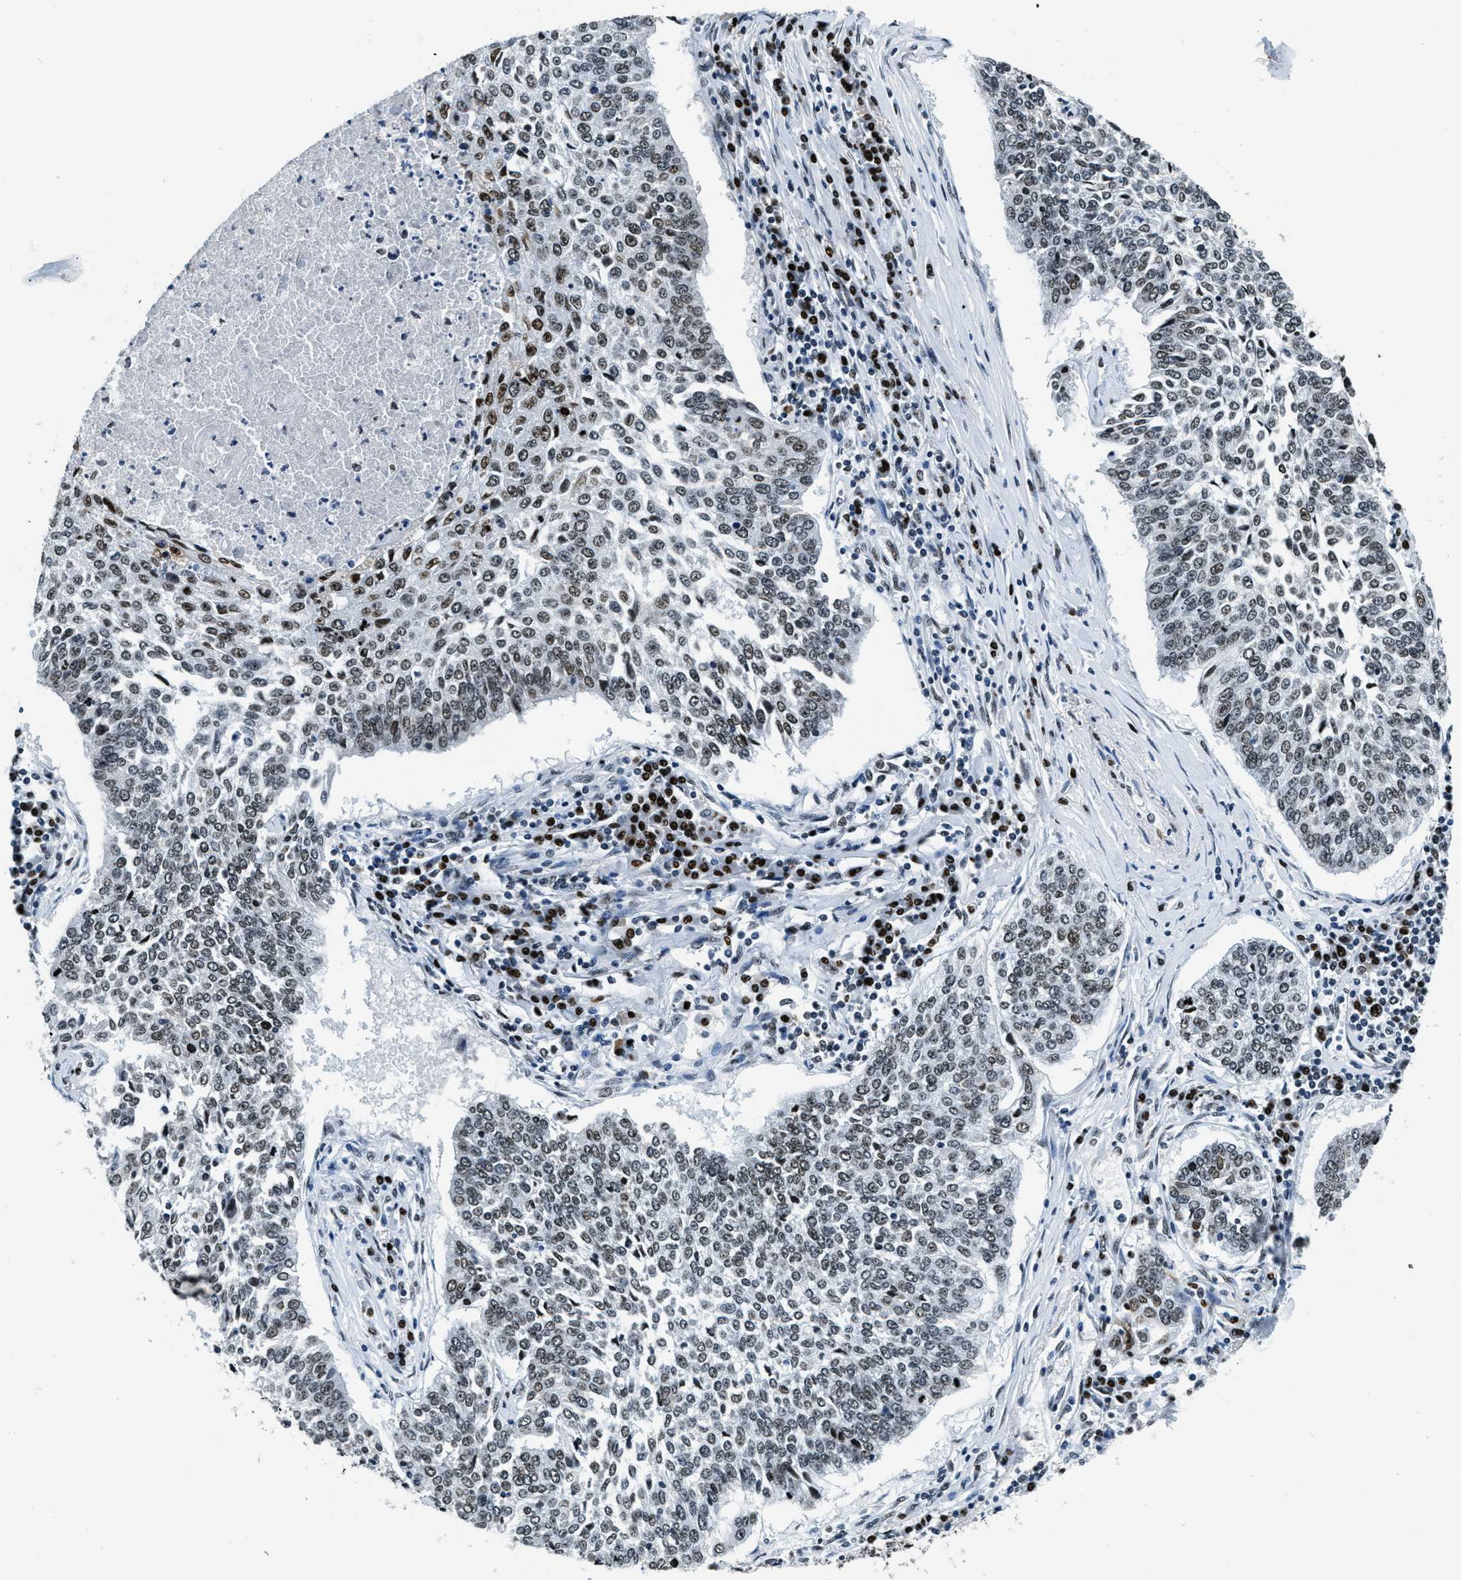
{"staining": {"intensity": "weak", "quantity": "25%-75%", "location": "nuclear"}, "tissue": "lung cancer", "cell_type": "Tumor cells", "image_type": "cancer", "snomed": [{"axis": "morphology", "description": "Normal tissue, NOS"}, {"axis": "morphology", "description": "Squamous cell carcinoma, NOS"}, {"axis": "topography", "description": "Cartilage tissue"}, {"axis": "topography", "description": "Bronchus"}, {"axis": "topography", "description": "Lung"}], "caption": "Immunohistochemistry (IHC) of lung cancer (squamous cell carcinoma) exhibits low levels of weak nuclear expression in approximately 25%-75% of tumor cells.", "gene": "TOP1", "patient": {"sex": "female", "age": 49}}